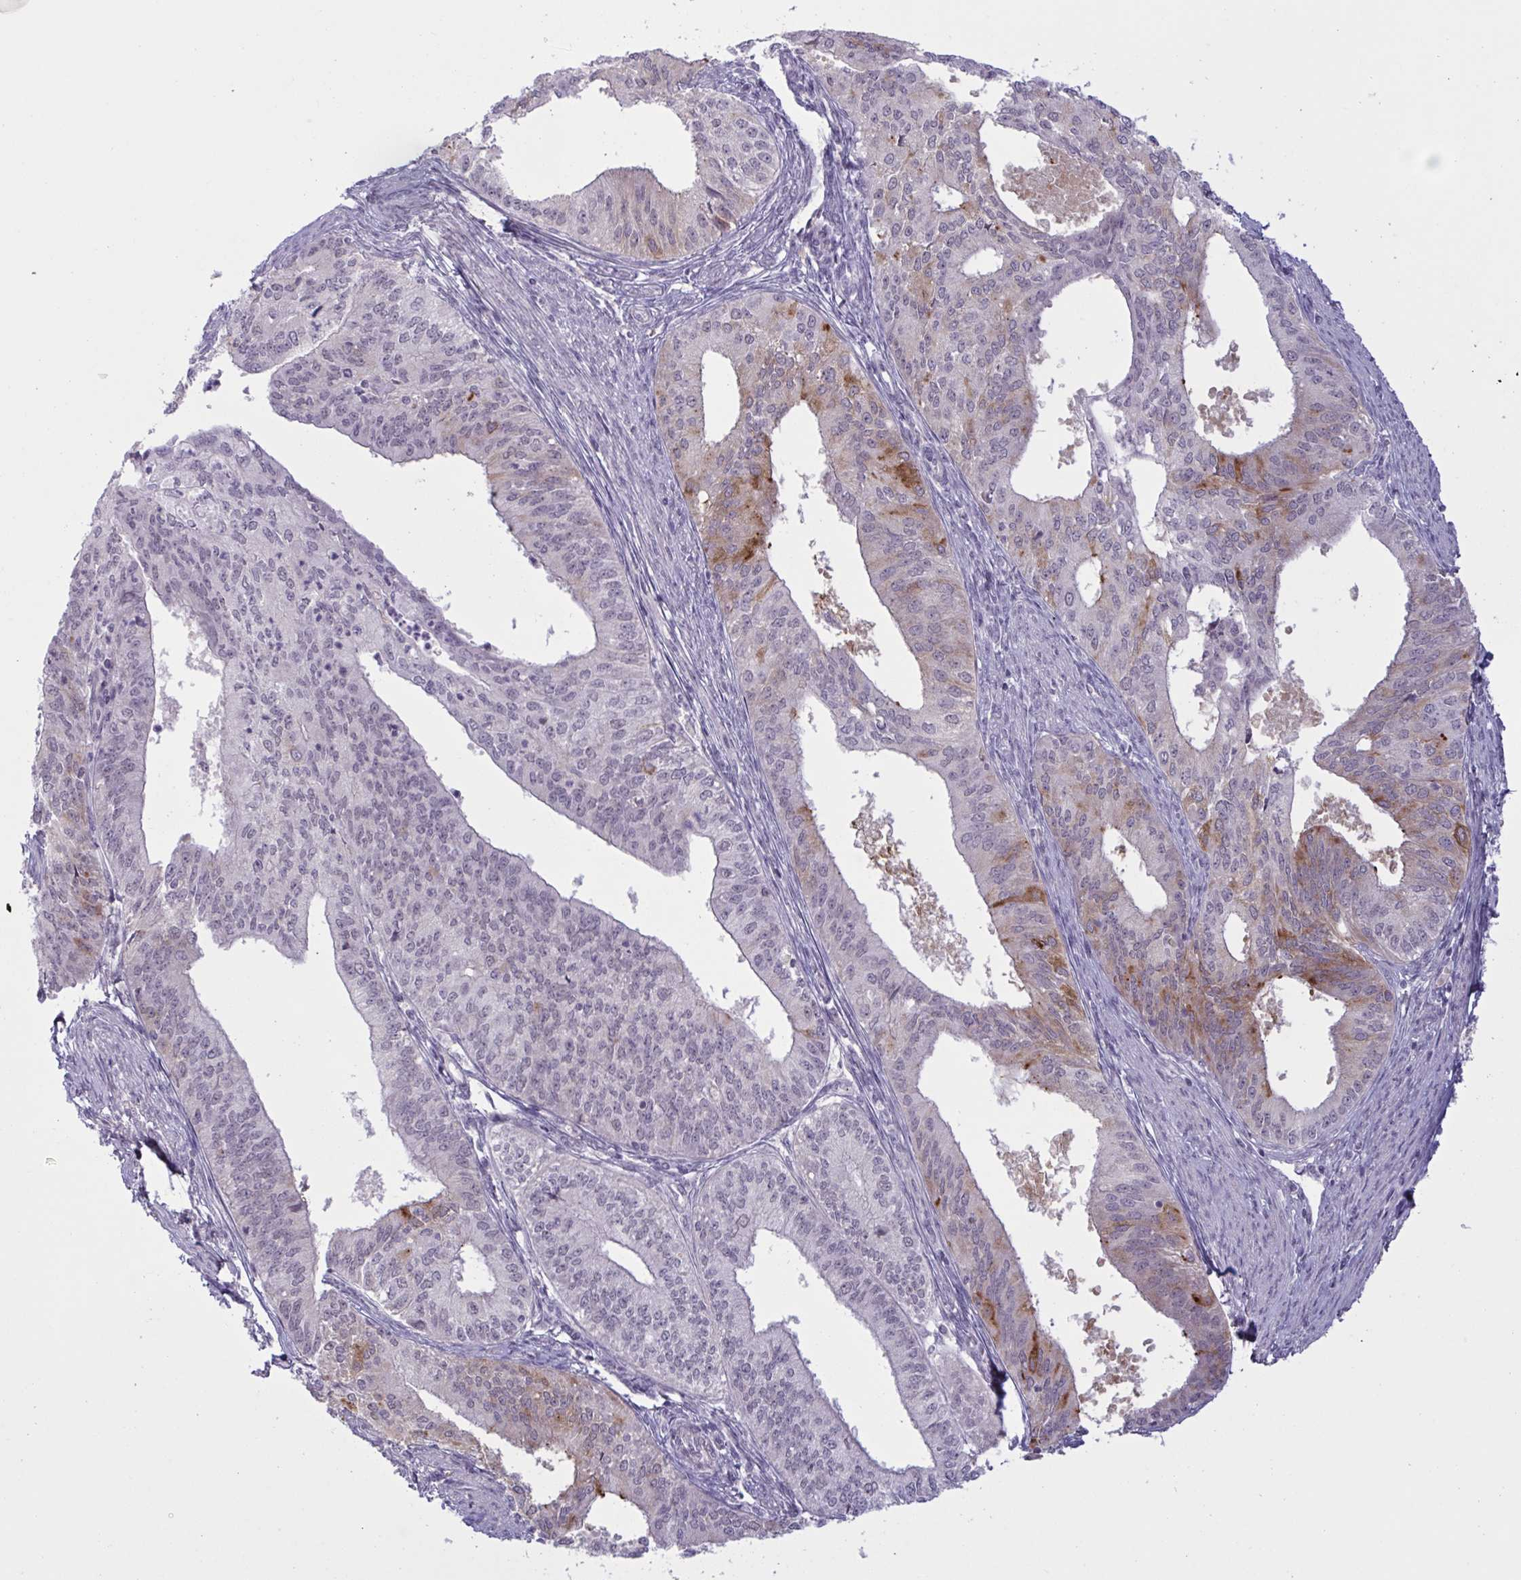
{"staining": {"intensity": "moderate", "quantity": "<25%", "location": "cytoplasmic/membranous"}, "tissue": "endometrial cancer", "cell_type": "Tumor cells", "image_type": "cancer", "snomed": [{"axis": "morphology", "description": "Adenocarcinoma, NOS"}, {"axis": "topography", "description": "Endometrium"}], "caption": "Protein analysis of endometrial adenocarcinoma tissue displays moderate cytoplasmic/membranous expression in about <25% of tumor cells.", "gene": "RFPL4B", "patient": {"sex": "female", "age": 50}}